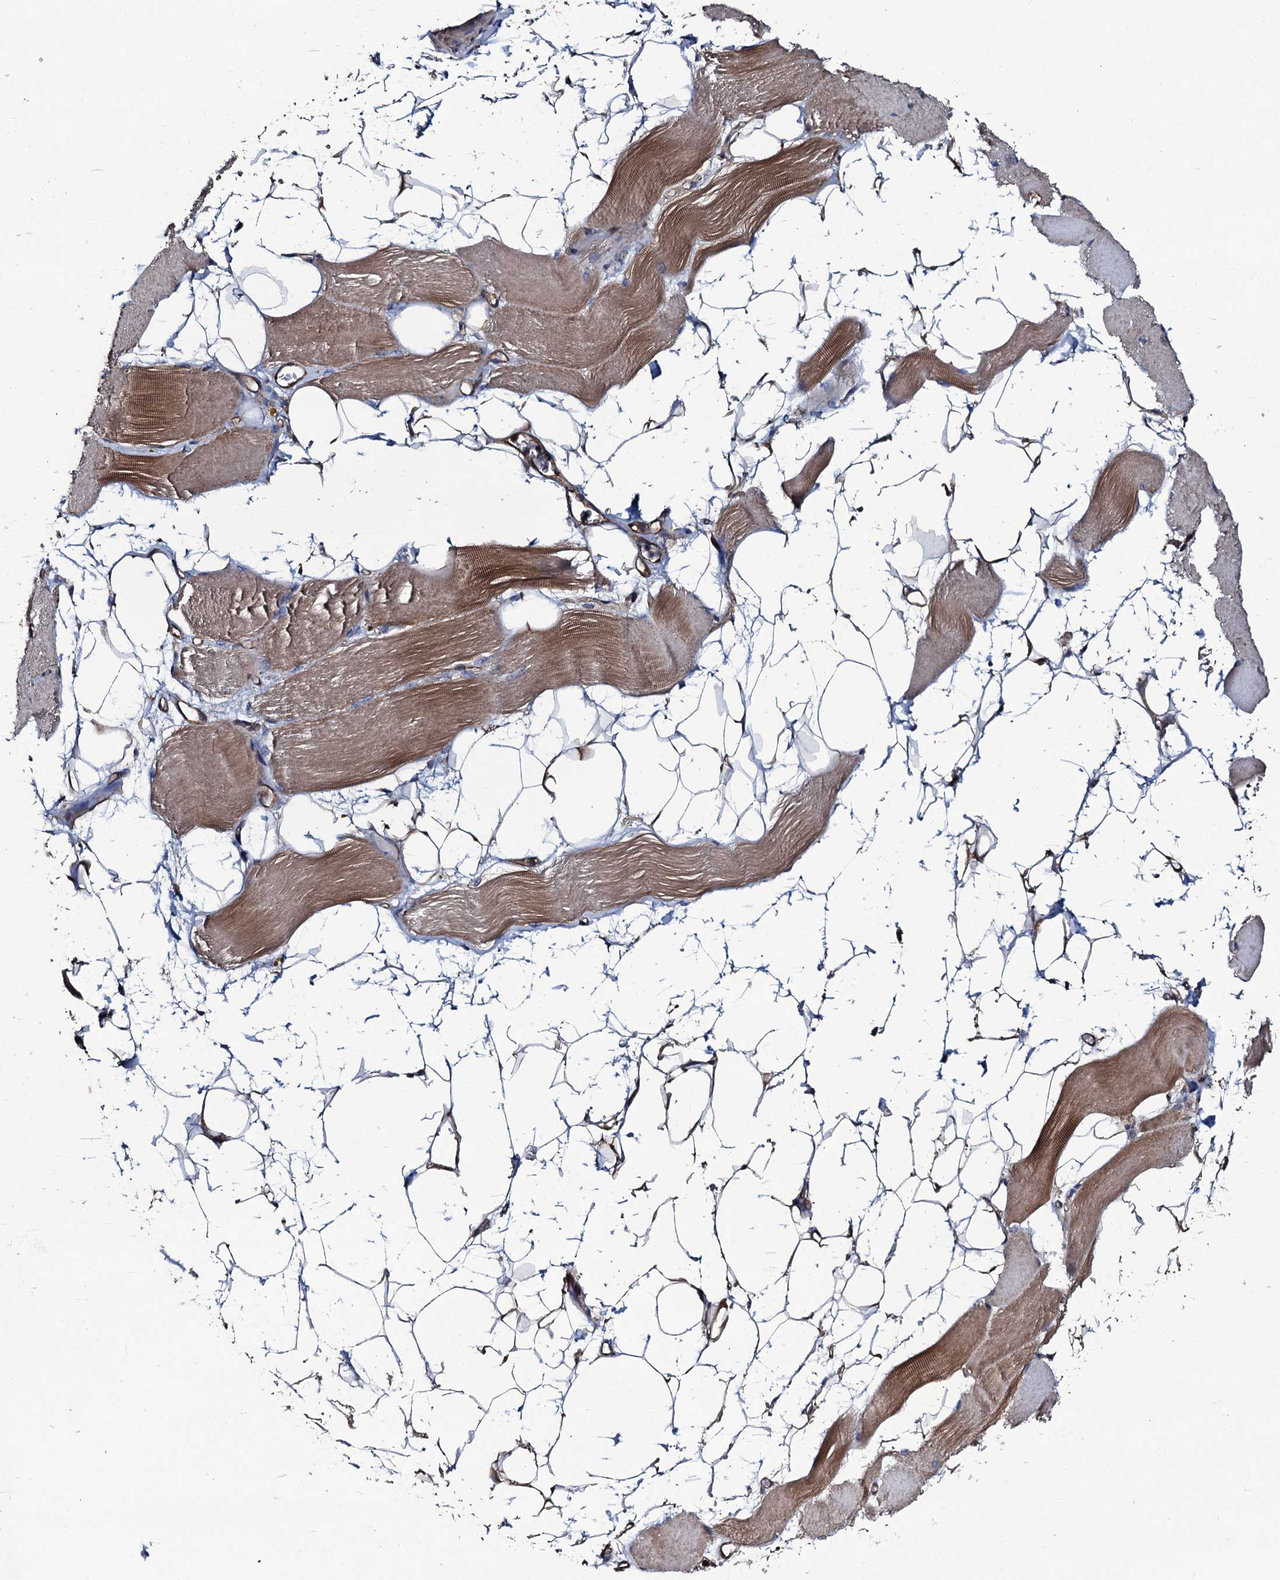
{"staining": {"intensity": "moderate", "quantity": "25%-75%", "location": "cytoplasmic/membranous"}, "tissue": "skeletal muscle", "cell_type": "Myocytes", "image_type": "normal", "snomed": [{"axis": "morphology", "description": "Normal tissue, NOS"}, {"axis": "topography", "description": "Skeletal muscle"}, {"axis": "topography", "description": "Parathyroid gland"}], "caption": "IHC staining of normal skeletal muscle, which shows medium levels of moderate cytoplasmic/membranous staining in approximately 25%-75% of myocytes indicating moderate cytoplasmic/membranous protein positivity. The staining was performed using DAB (3,3'-diaminobenzidine) (brown) for protein detection and nuclei were counterstained in hematoxylin (blue).", "gene": "USPL1", "patient": {"sex": "female", "age": 37}}